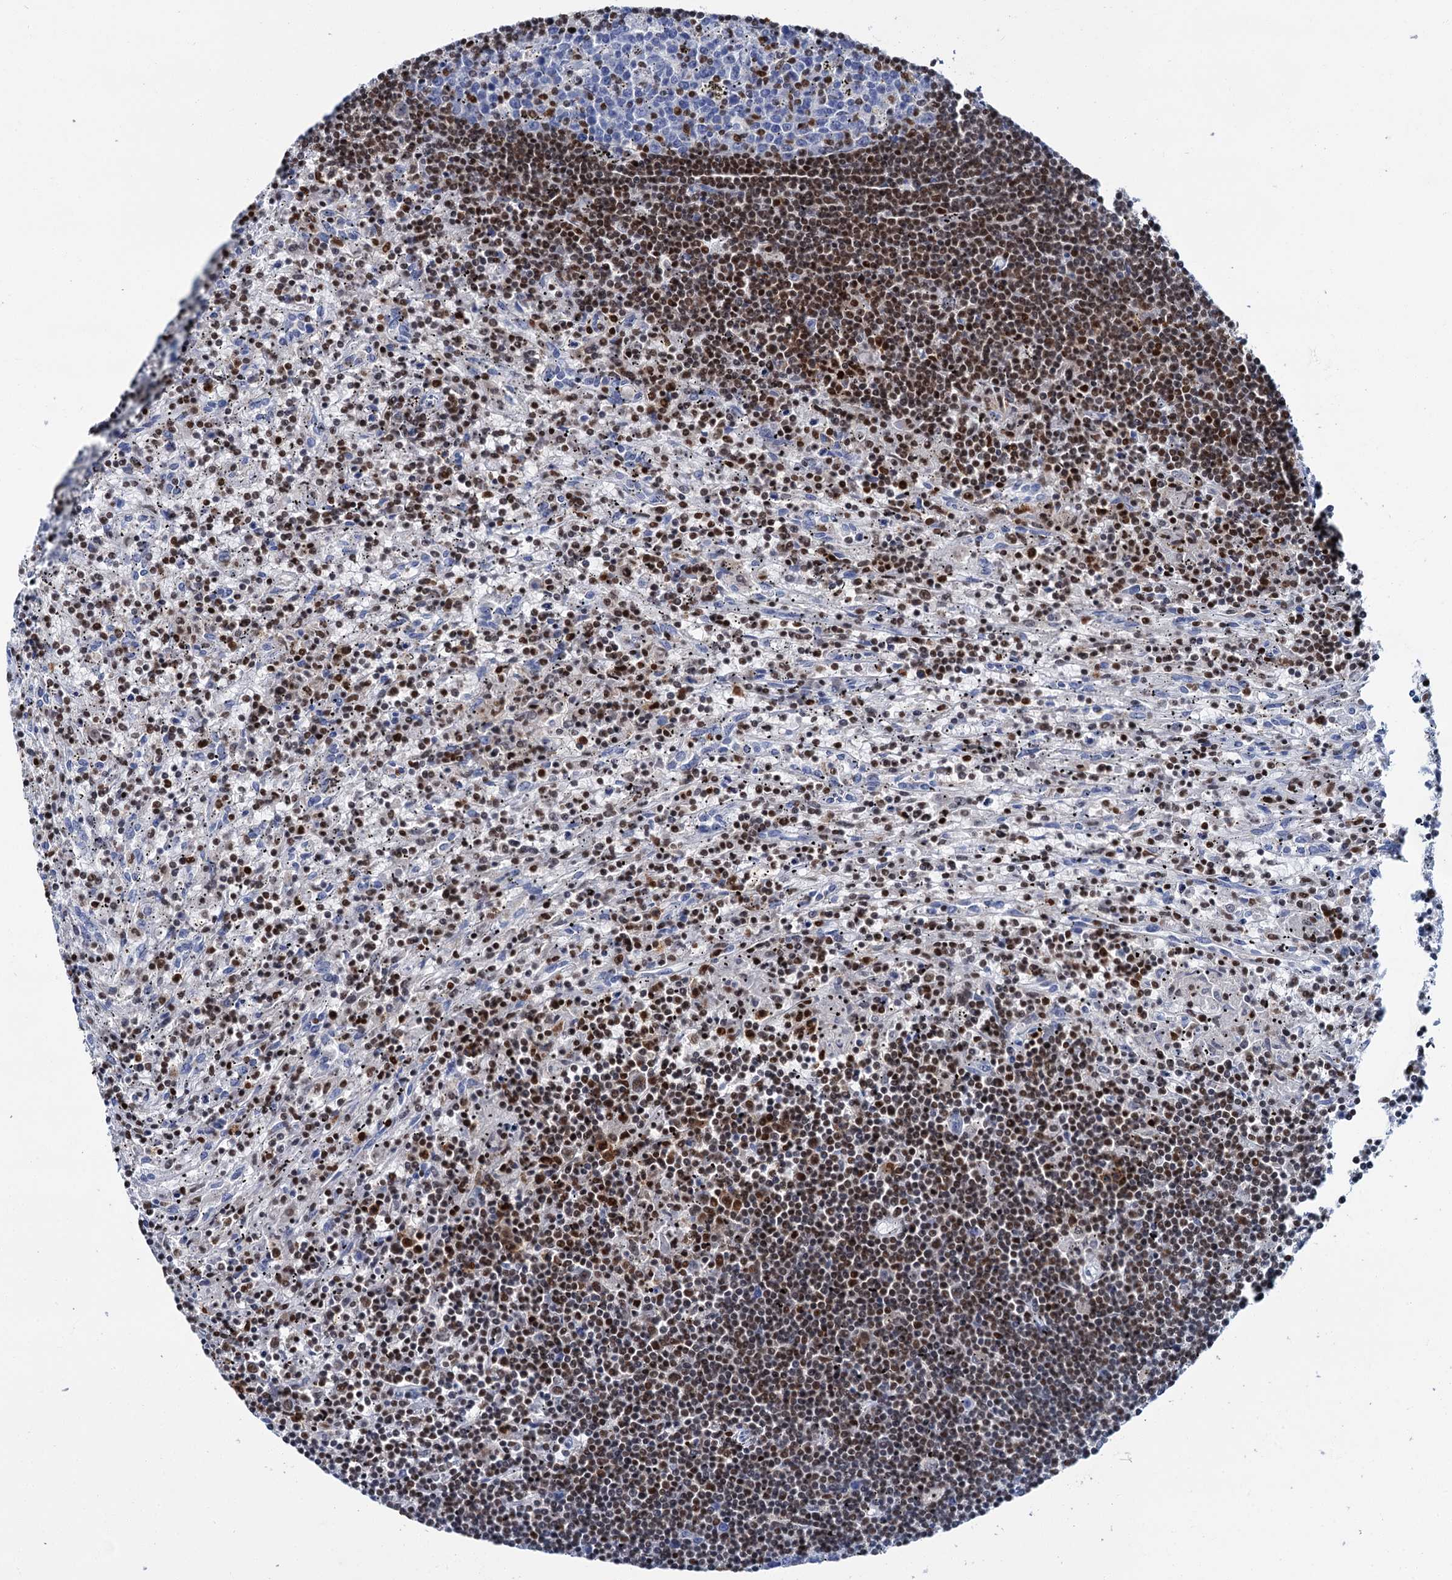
{"staining": {"intensity": "moderate", "quantity": "25%-75%", "location": "nuclear"}, "tissue": "lymphoma", "cell_type": "Tumor cells", "image_type": "cancer", "snomed": [{"axis": "morphology", "description": "Malignant lymphoma, non-Hodgkin's type, Low grade"}, {"axis": "topography", "description": "Spleen"}], "caption": "Protein staining of lymphoma tissue reveals moderate nuclear positivity in approximately 25%-75% of tumor cells.", "gene": "CELF2", "patient": {"sex": "male", "age": 76}}